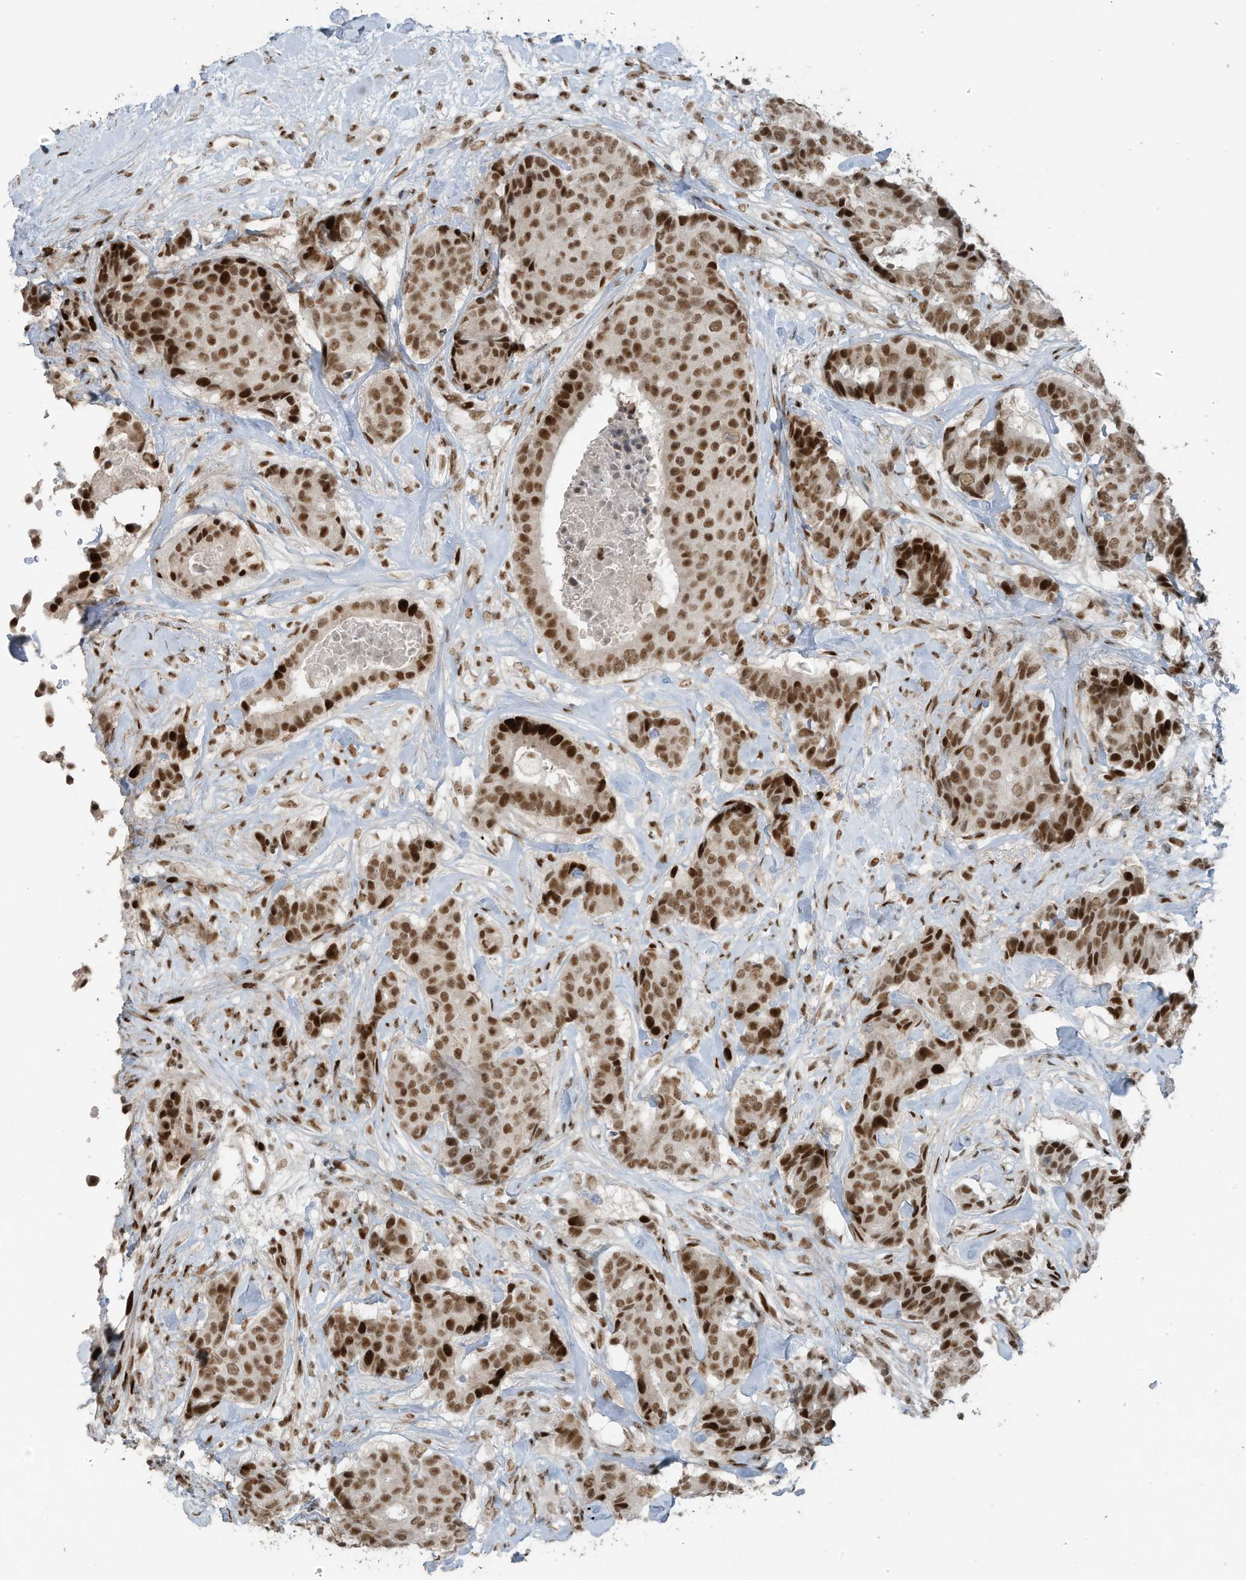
{"staining": {"intensity": "moderate", "quantity": ">75%", "location": "nuclear"}, "tissue": "breast cancer", "cell_type": "Tumor cells", "image_type": "cancer", "snomed": [{"axis": "morphology", "description": "Duct carcinoma"}, {"axis": "topography", "description": "Breast"}], "caption": "Brown immunohistochemical staining in breast intraductal carcinoma exhibits moderate nuclear positivity in about >75% of tumor cells.", "gene": "PCNP", "patient": {"sex": "female", "age": 75}}